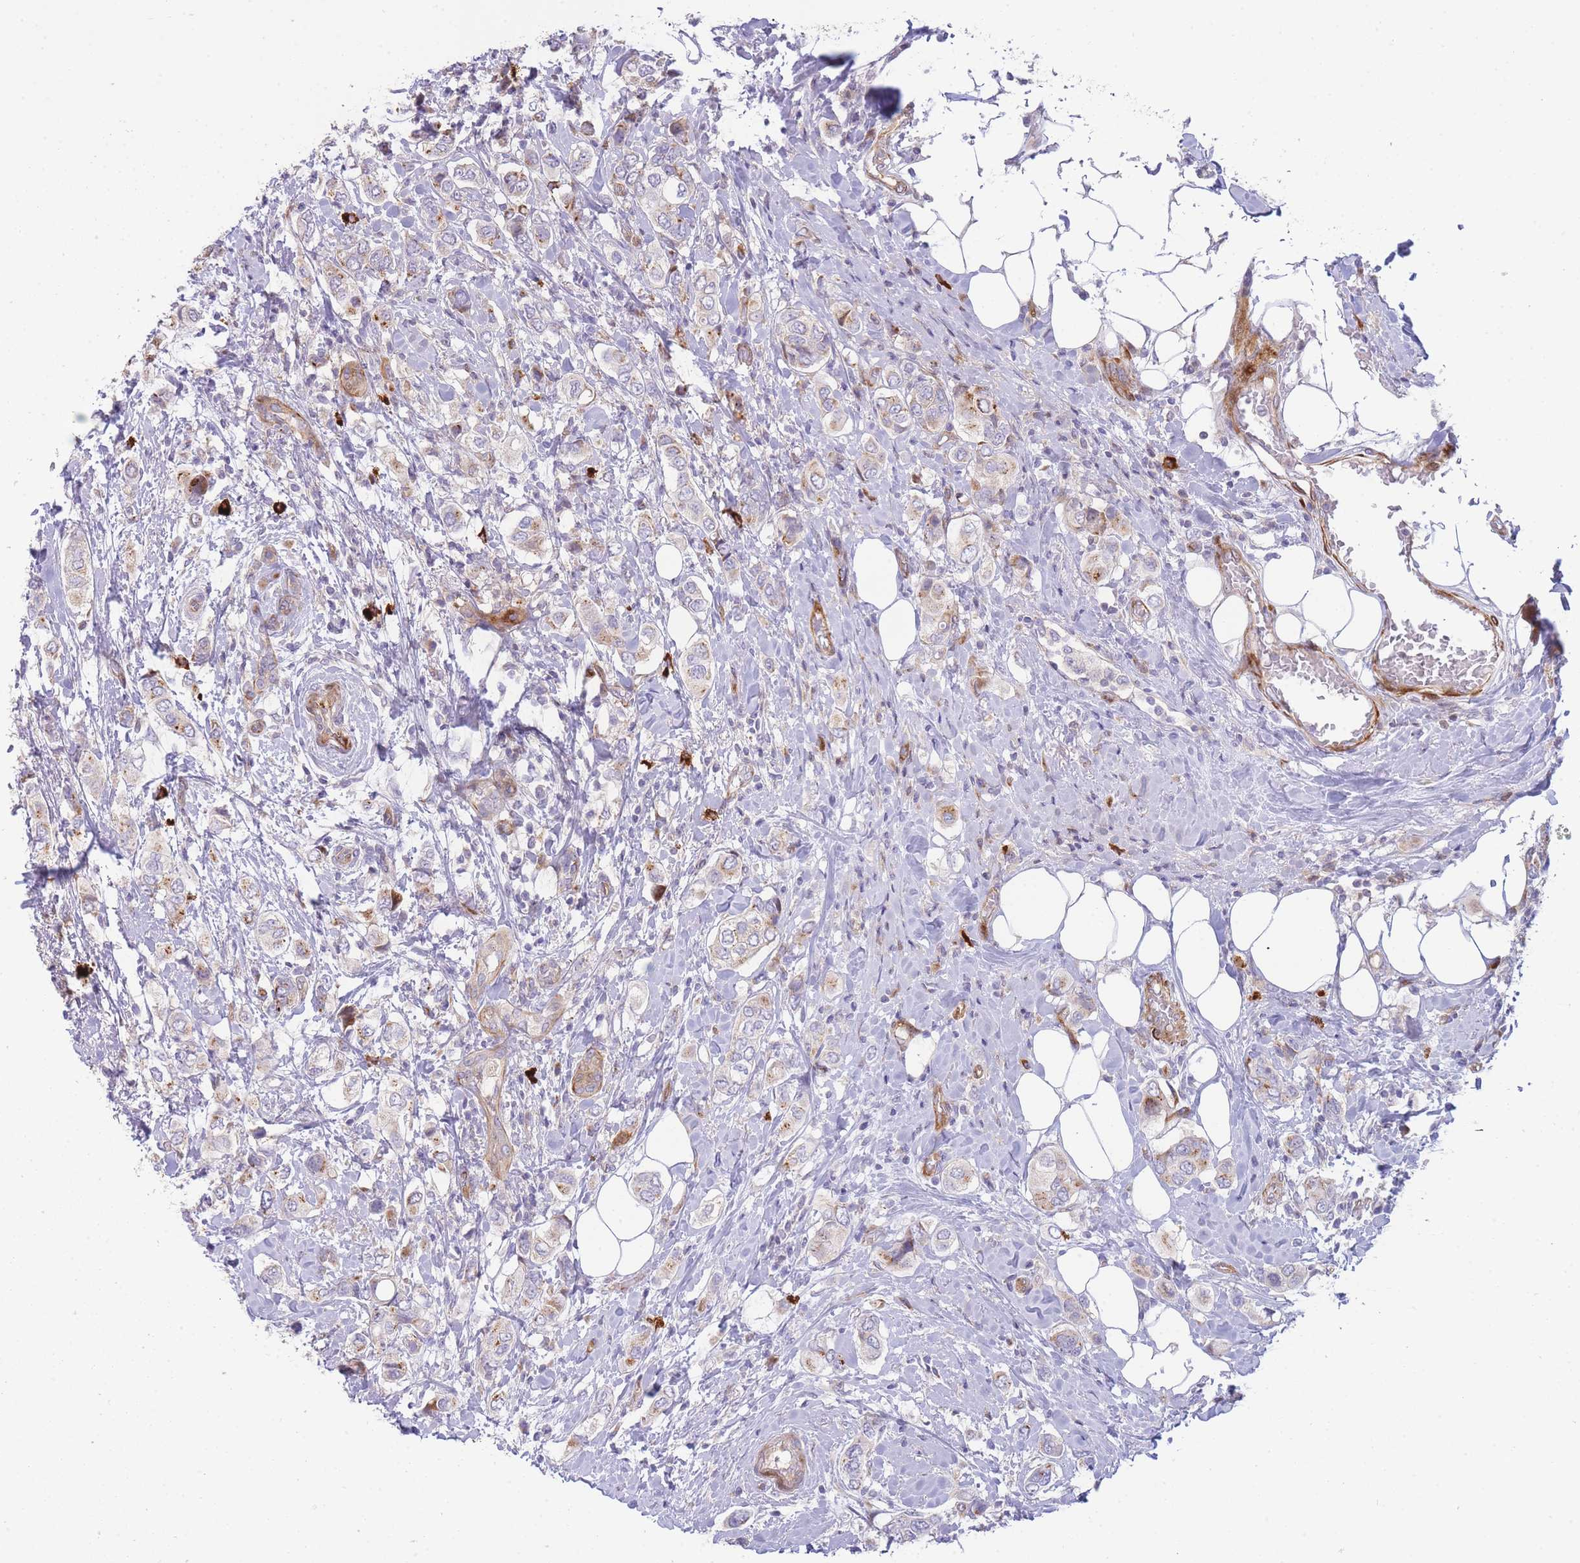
{"staining": {"intensity": "moderate", "quantity": "<25%", "location": "cytoplasmic/membranous"}, "tissue": "breast cancer", "cell_type": "Tumor cells", "image_type": "cancer", "snomed": [{"axis": "morphology", "description": "Lobular carcinoma"}, {"axis": "topography", "description": "Breast"}], "caption": "Immunohistochemistry (IHC) of breast cancer displays low levels of moderate cytoplasmic/membranous positivity in about <25% of tumor cells.", "gene": "ATP5MC2", "patient": {"sex": "female", "age": 51}}